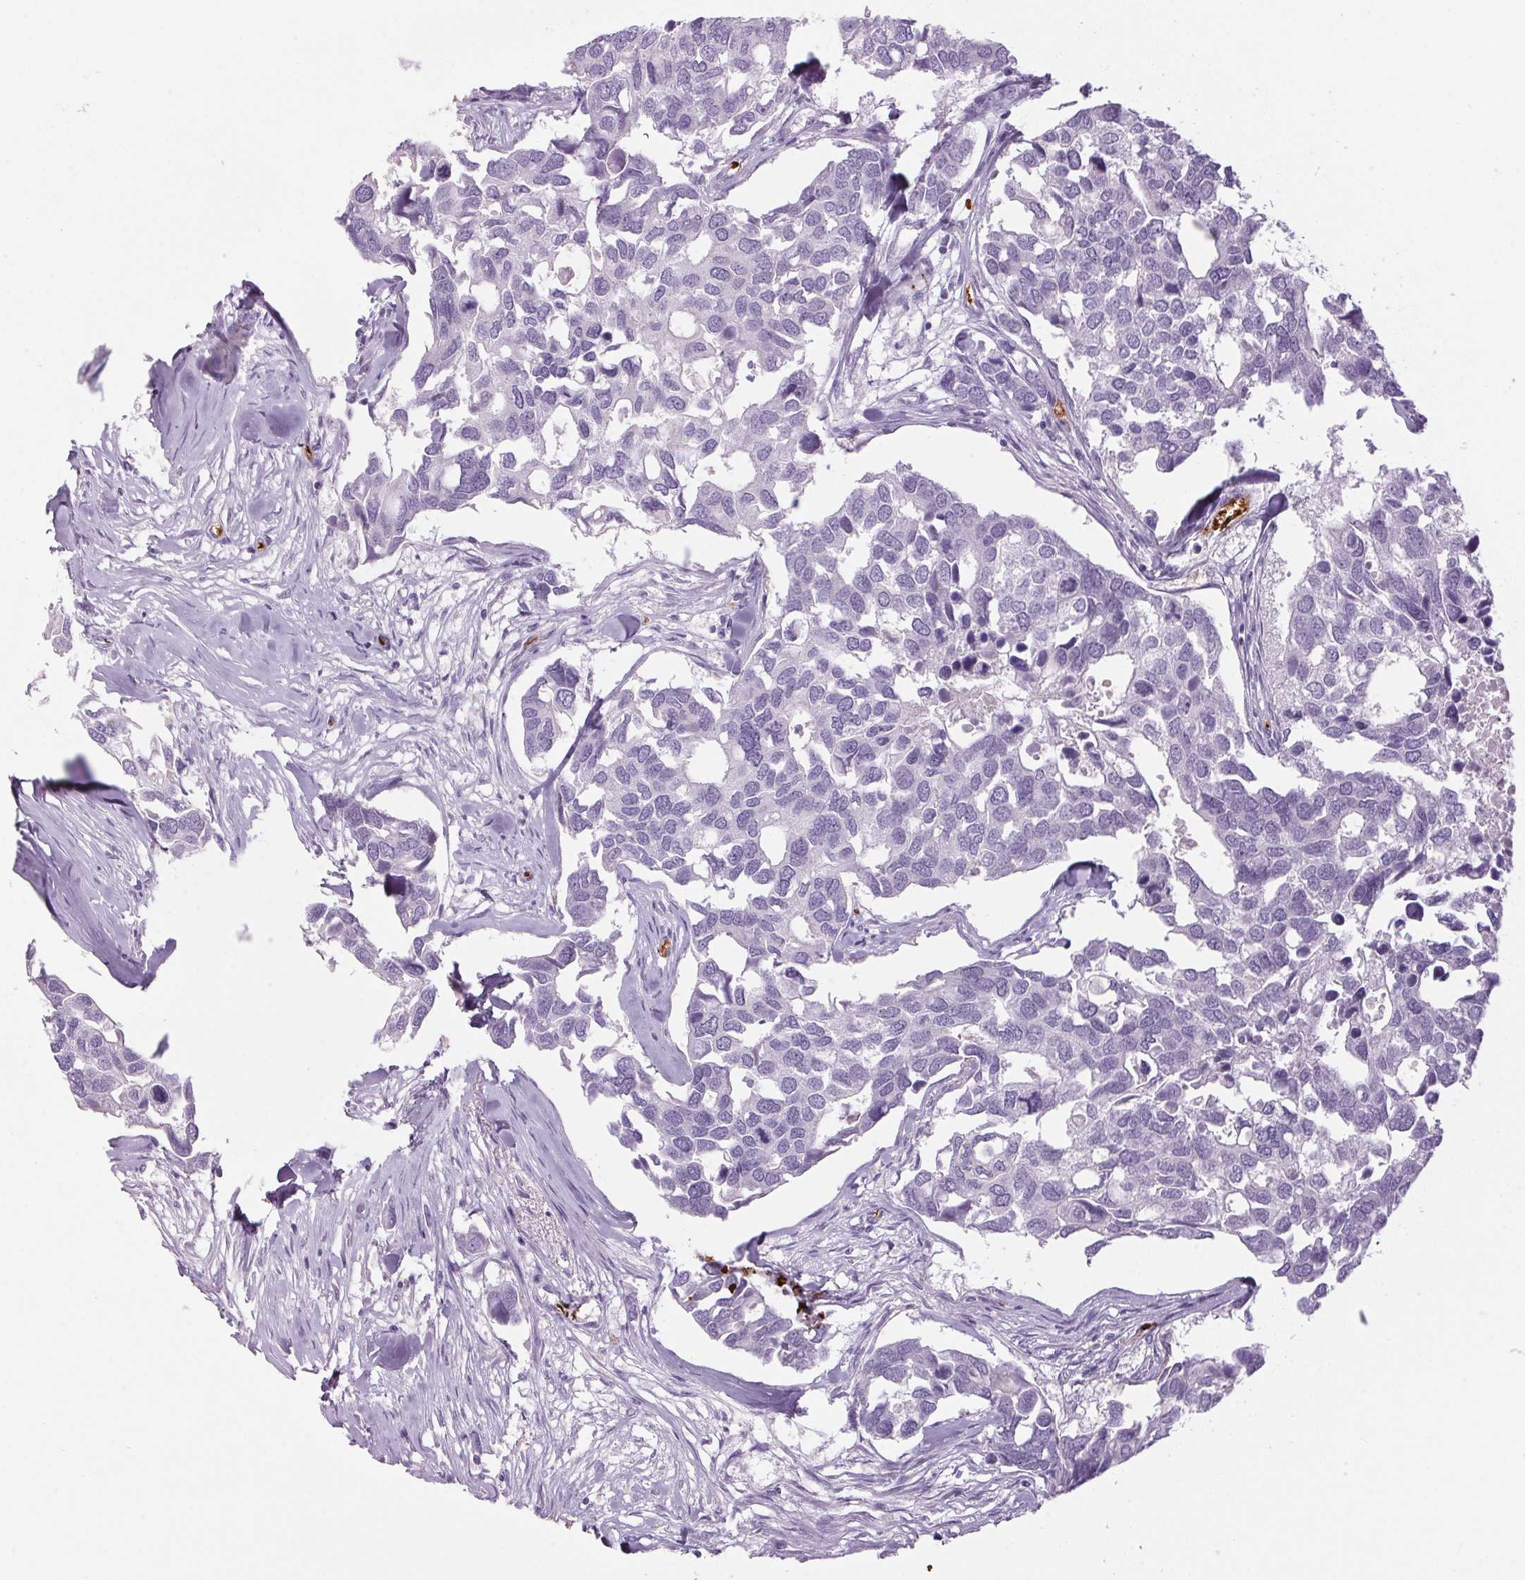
{"staining": {"intensity": "negative", "quantity": "none", "location": "none"}, "tissue": "breast cancer", "cell_type": "Tumor cells", "image_type": "cancer", "snomed": [{"axis": "morphology", "description": "Duct carcinoma"}, {"axis": "topography", "description": "Breast"}], "caption": "Breast intraductal carcinoma stained for a protein using IHC shows no staining tumor cells.", "gene": "HBQ1", "patient": {"sex": "female", "age": 83}}